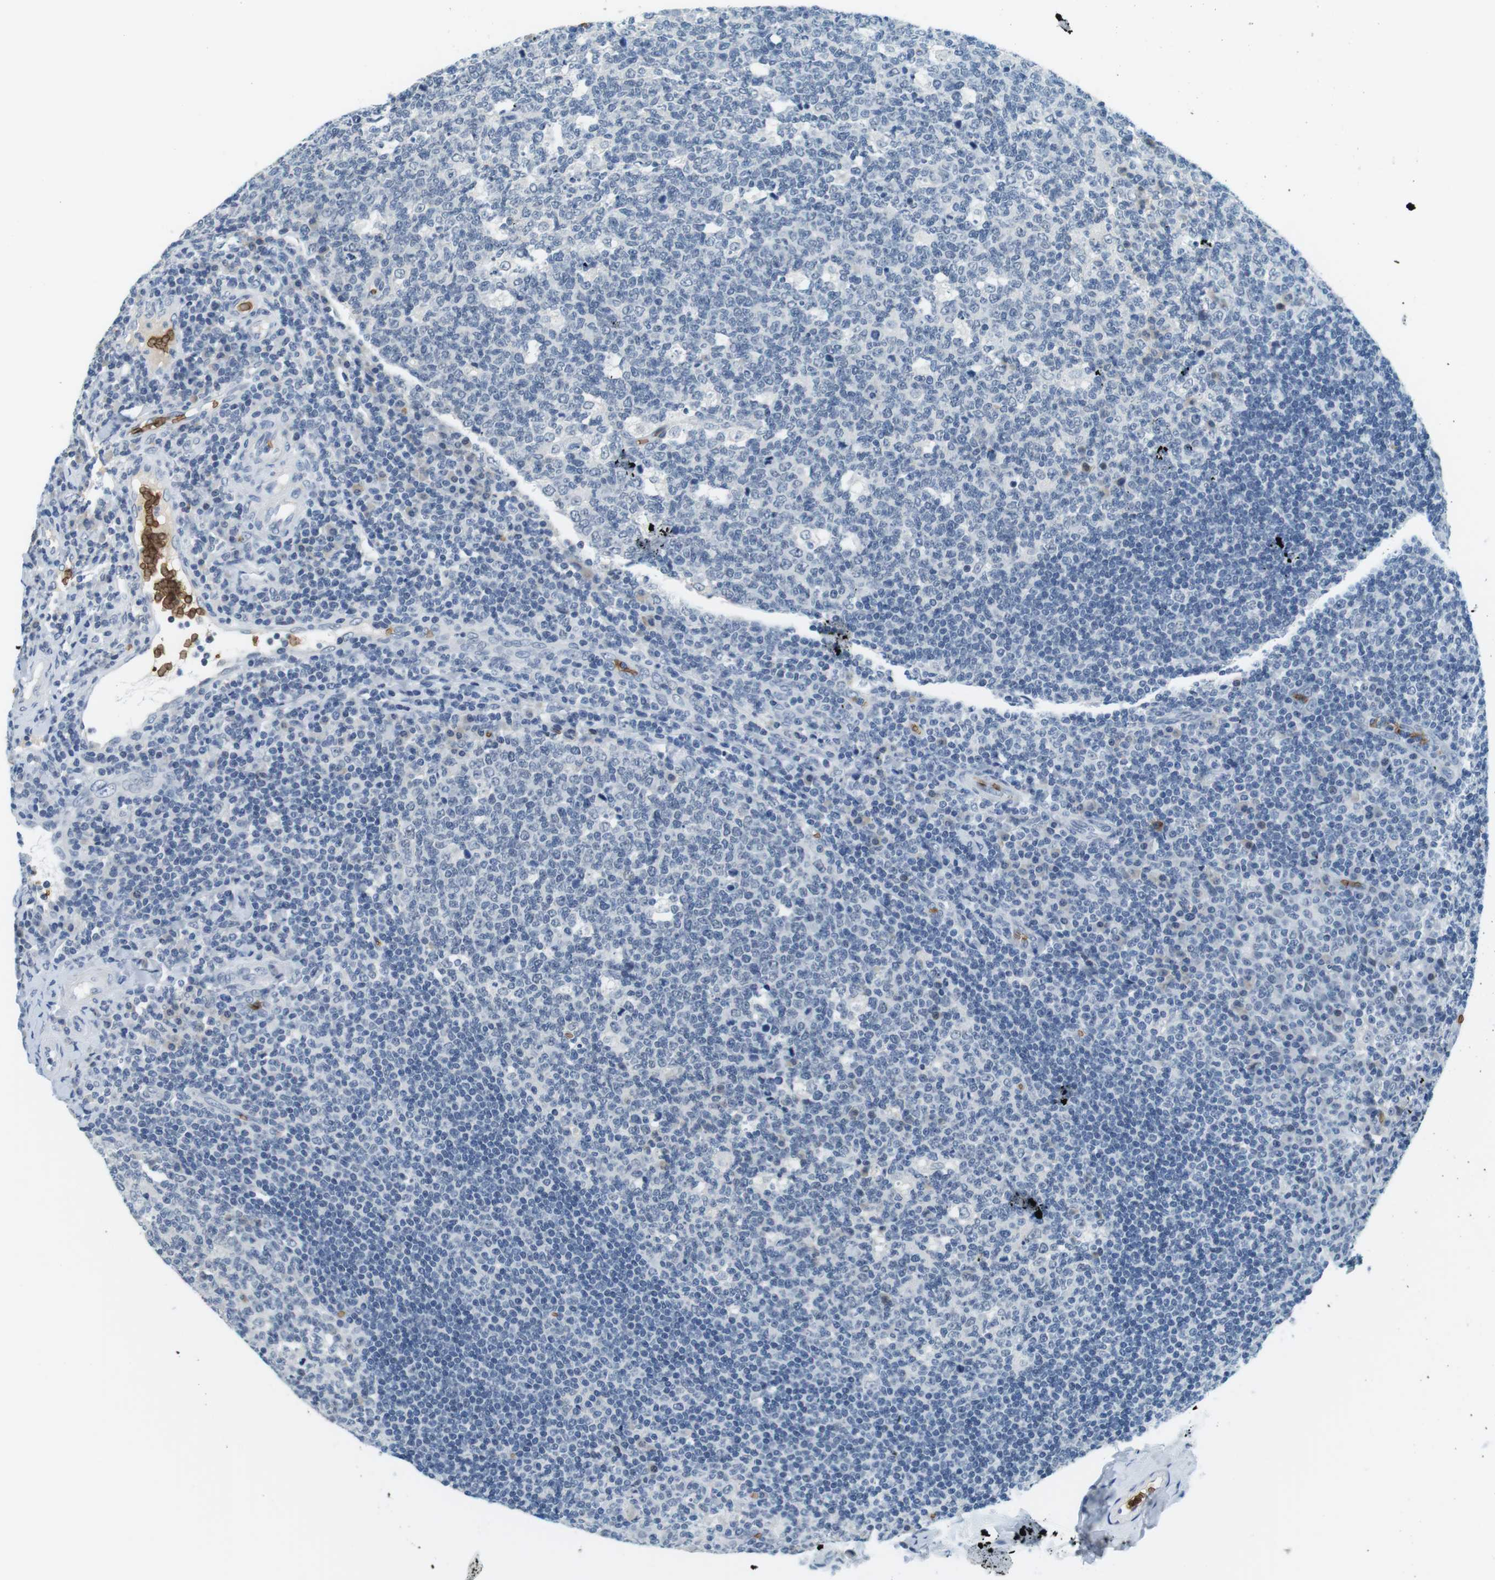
{"staining": {"intensity": "negative", "quantity": "none", "location": "none"}, "tissue": "tonsil", "cell_type": "Germinal center cells", "image_type": "normal", "snomed": [{"axis": "morphology", "description": "Normal tissue, NOS"}, {"axis": "topography", "description": "Tonsil"}], "caption": "This is an immunohistochemistry (IHC) micrograph of normal tonsil. There is no positivity in germinal center cells.", "gene": "SLC4A1", "patient": {"sex": "male", "age": 17}}